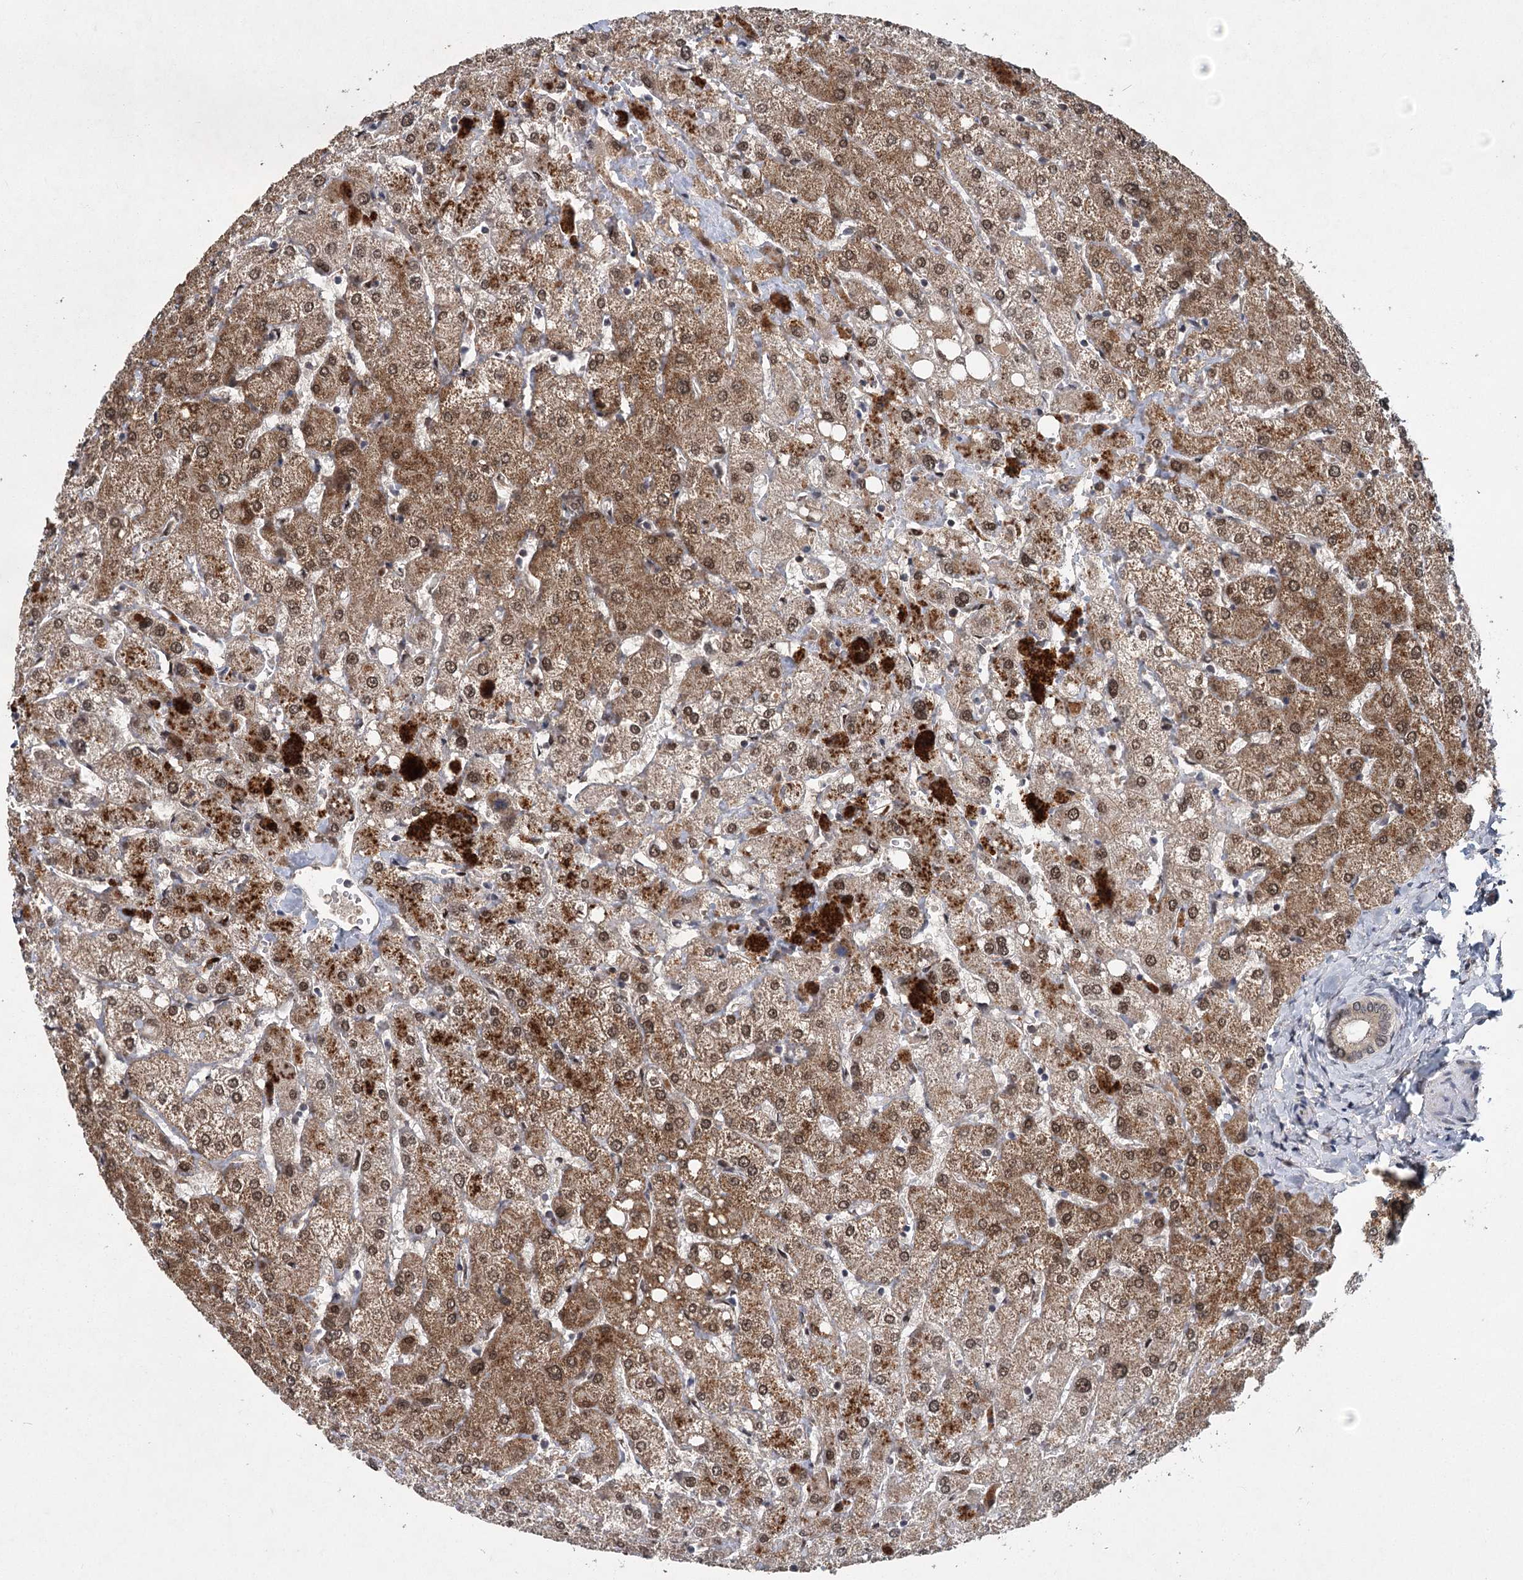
{"staining": {"intensity": "weak", "quantity": ">75%", "location": "cytoplasmic/membranous,nuclear"}, "tissue": "liver", "cell_type": "Cholangiocytes", "image_type": "normal", "snomed": [{"axis": "morphology", "description": "Normal tissue, NOS"}, {"axis": "topography", "description": "Liver"}], "caption": "Immunohistochemistry (IHC) (DAB (3,3'-diaminobenzidine)) staining of benign liver reveals weak cytoplasmic/membranous,nuclear protein positivity in about >75% of cholangiocytes. Nuclei are stained in blue.", "gene": "MYG1", "patient": {"sex": "female", "age": 54}}